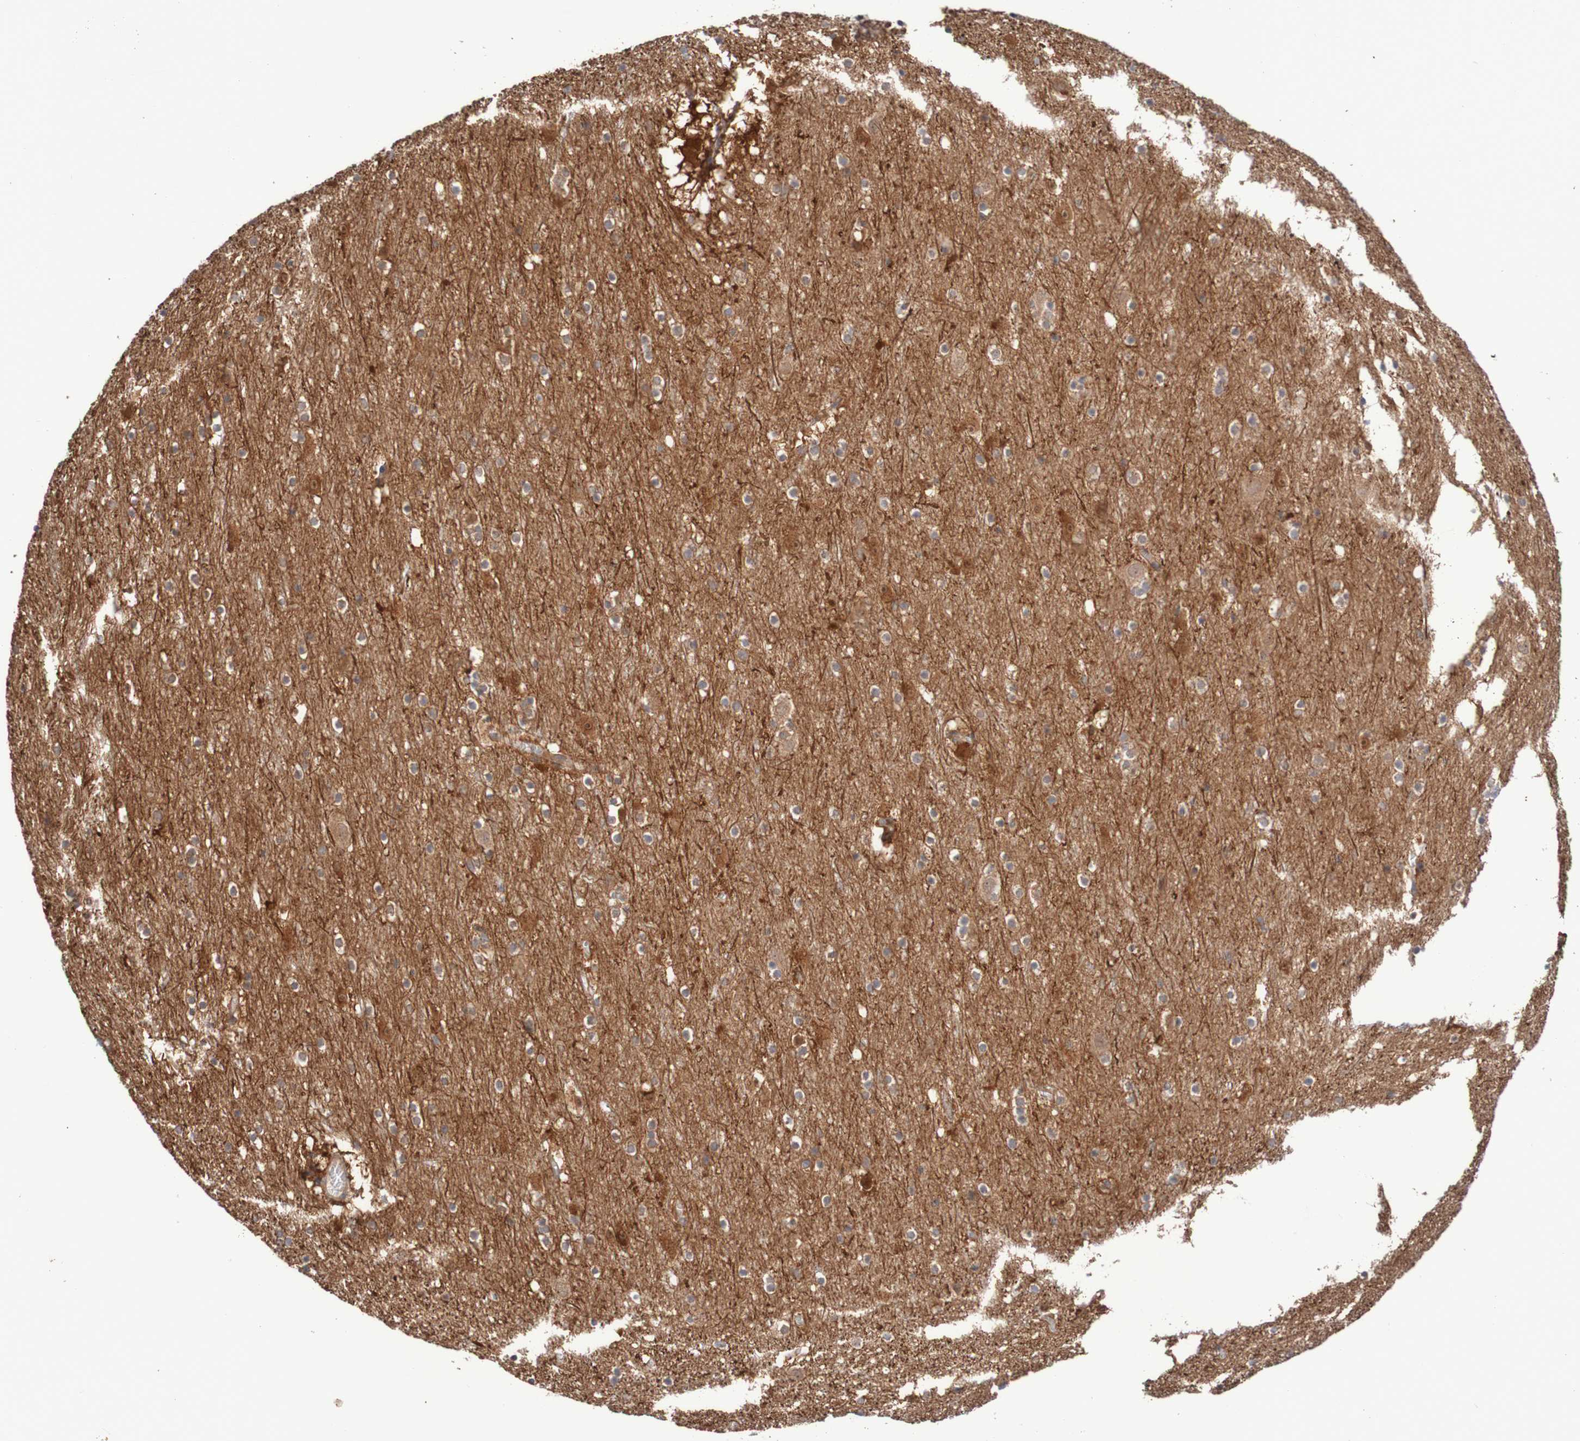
{"staining": {"intensity": "moderate", "quantity": ">75%", "location": "cytoplasmic/membranous"}, "tissue": "cerebral cortex", "cell_type": "Endothelial cells", "image_type": "normal", "snomed": [{"axis": "morphology", "description": "Normal tissue, NOS"}, {"axis": "topography", "description": "Cerebral cortex"}], "caption": "Cerebral cortex stained with a brown dye displays moderate cytoplasmic/membranous positive positivity in approximately >75% of endothelial cells.", "gene": "PHPT1", "patient": {"sex": "male", "age": 45}}